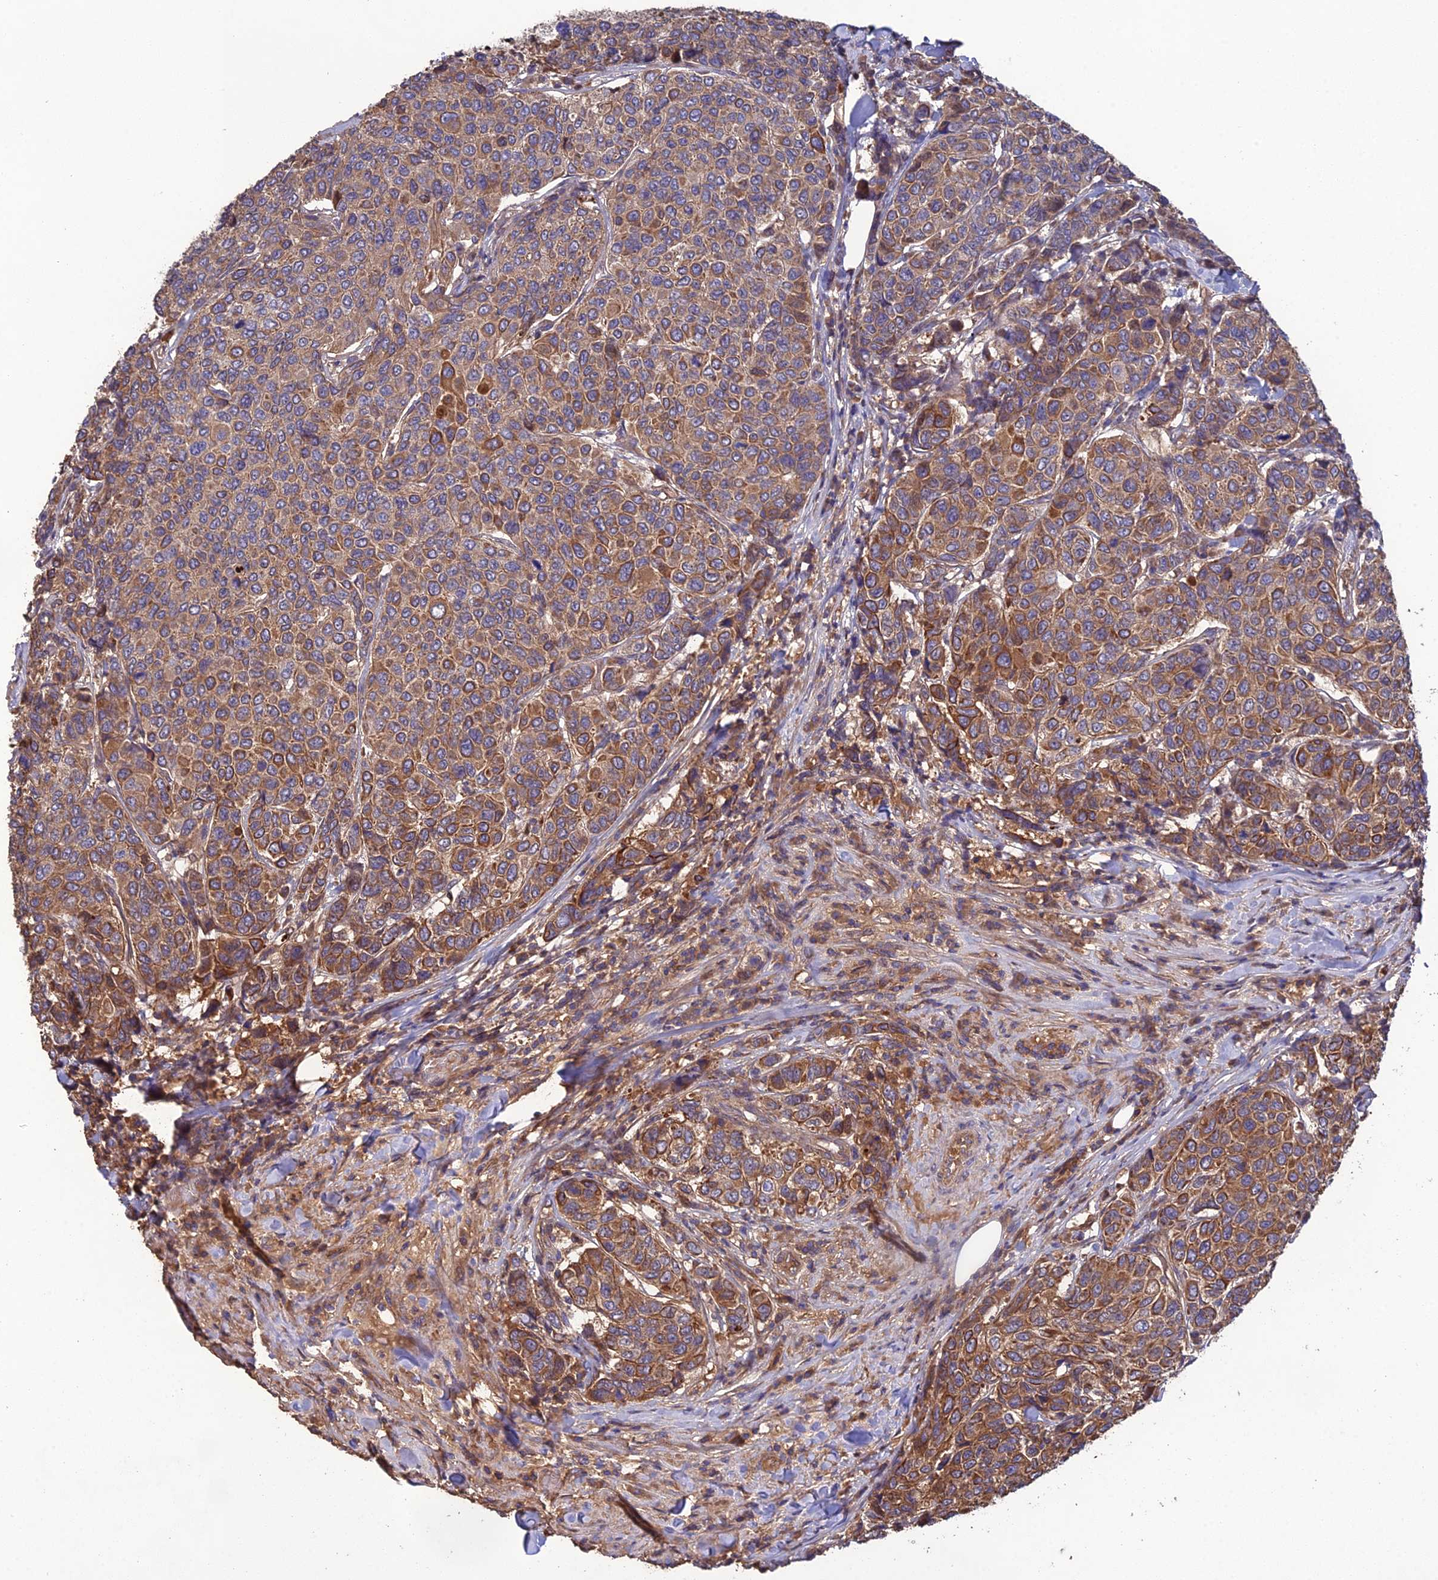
{"staining": {"intensity": "moderate", "quantity": "25%-75%", "location": "cytoplasmic/membranous"}, "tissue": "breast cancer", "cell_type": "Tumor cells", "image_type": "cancer", "snomed": [{"axis": "morphology", "description": "Duct carcinoma"}, {"axis": "topography", "description": "Breast"}], "caption": "Brown immunohistochemical staining in invasive ductal carcinoma (breast) demonstrates moderate cytoplasmic/membranous expression in about 25%-75% of tumor cells.", "gene": "GALR2", "patient": {"sex": "female", "age": 55}}